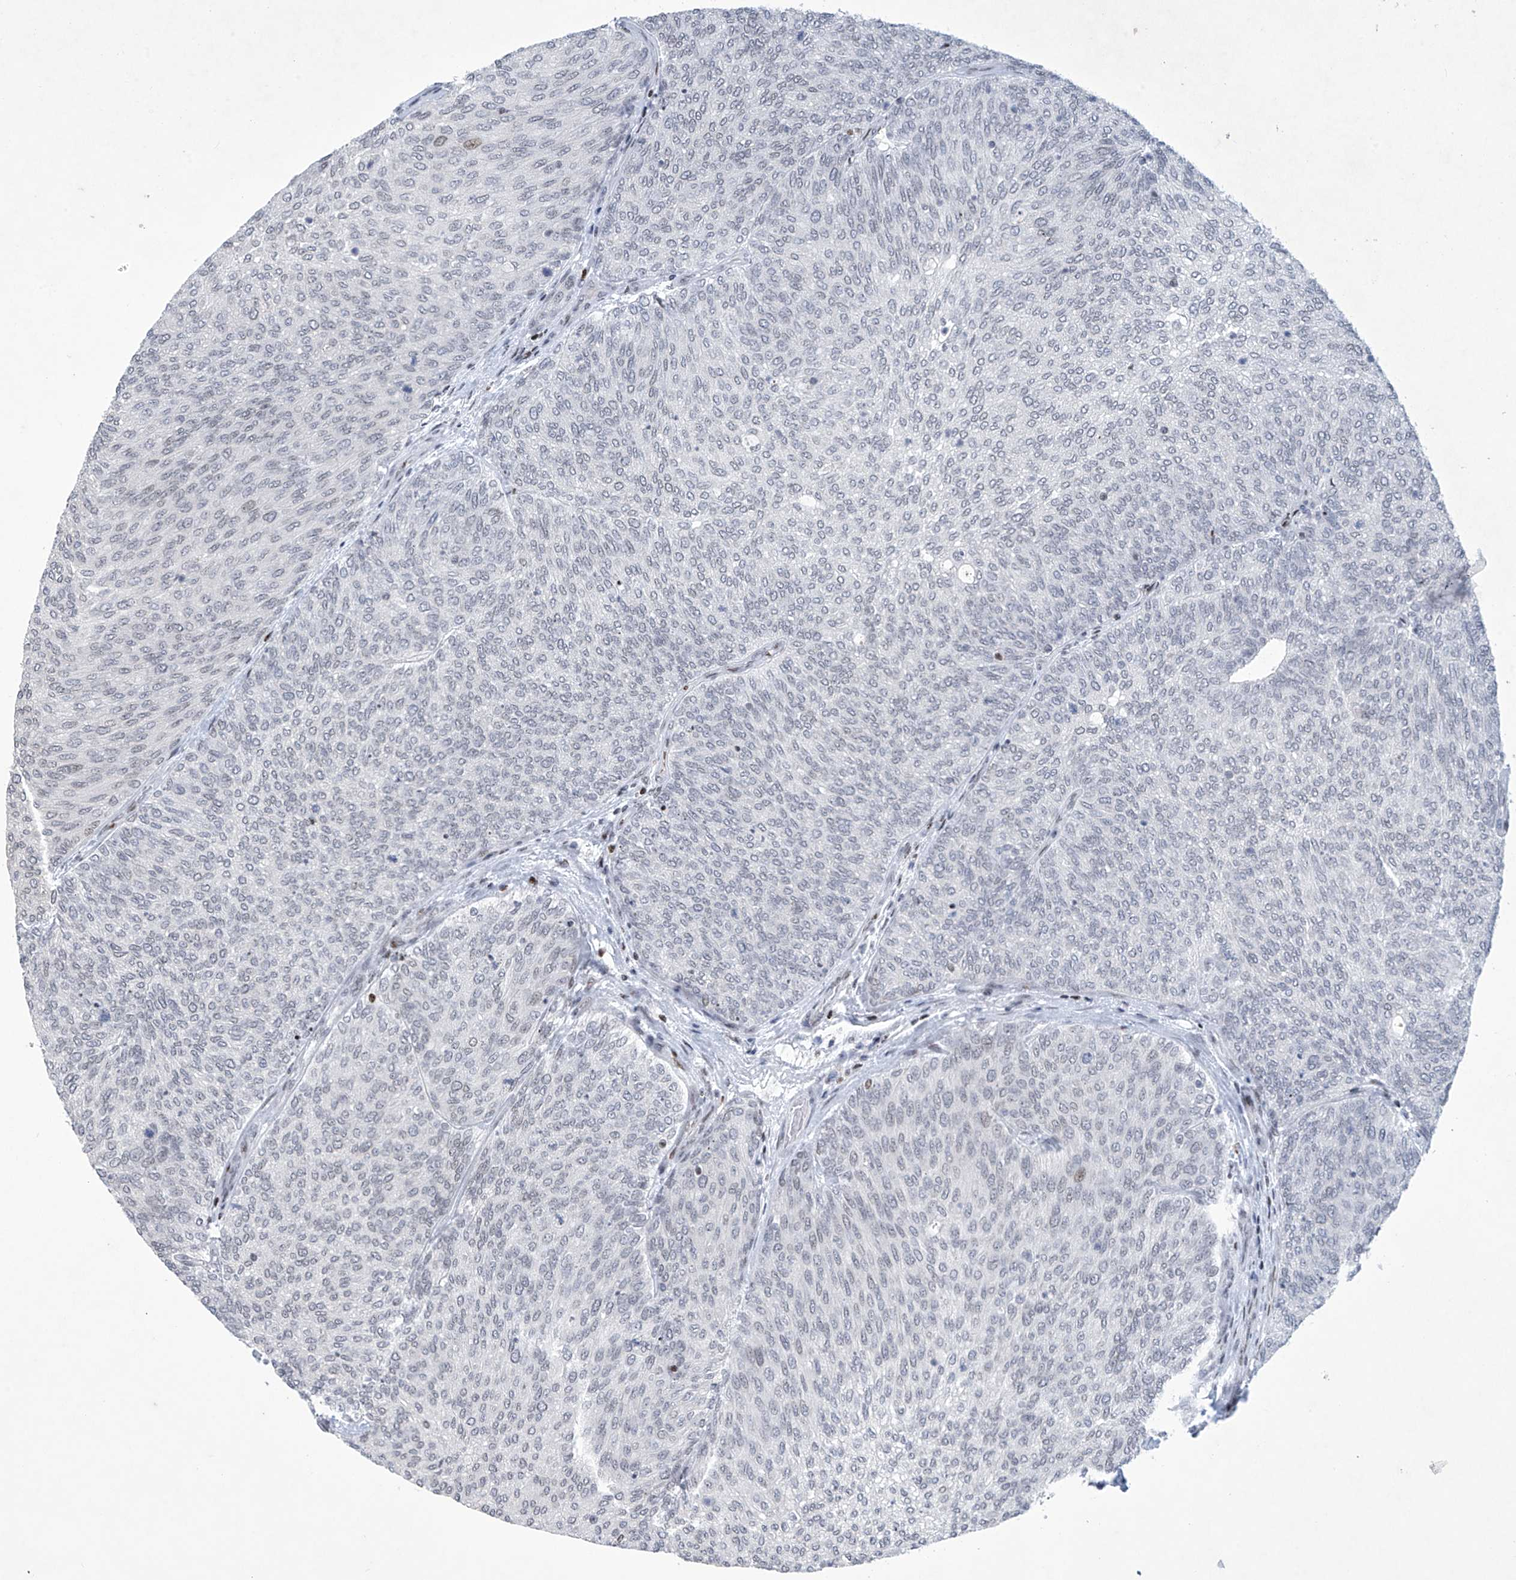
{"staining": {"intensity": "weak", "quantity": "<25%", "location": "nuclear"}, "tissue": "urothelial cancer", "cell_type": "Tumor cells", "image_type": "cancer", "snomed": [{"axis": "morphology", "description": "Urothelial carcinoma, Low grade"}, {"axis": "topography", "description": "Urinary bladder"}], "caption": "High magnification brightfield microscopy of urothelial carcinoma (low-grade) stained with DAB (3,3'-diaminobenzidine) (brown) and counterstained with hematoxylin (blue): tumor cells show no significant expression. (Immunohistochemistry, brightfield microscopy, high magnification).", "gene": "RFX7", "patient": {"sex": "female", "age": 79}}